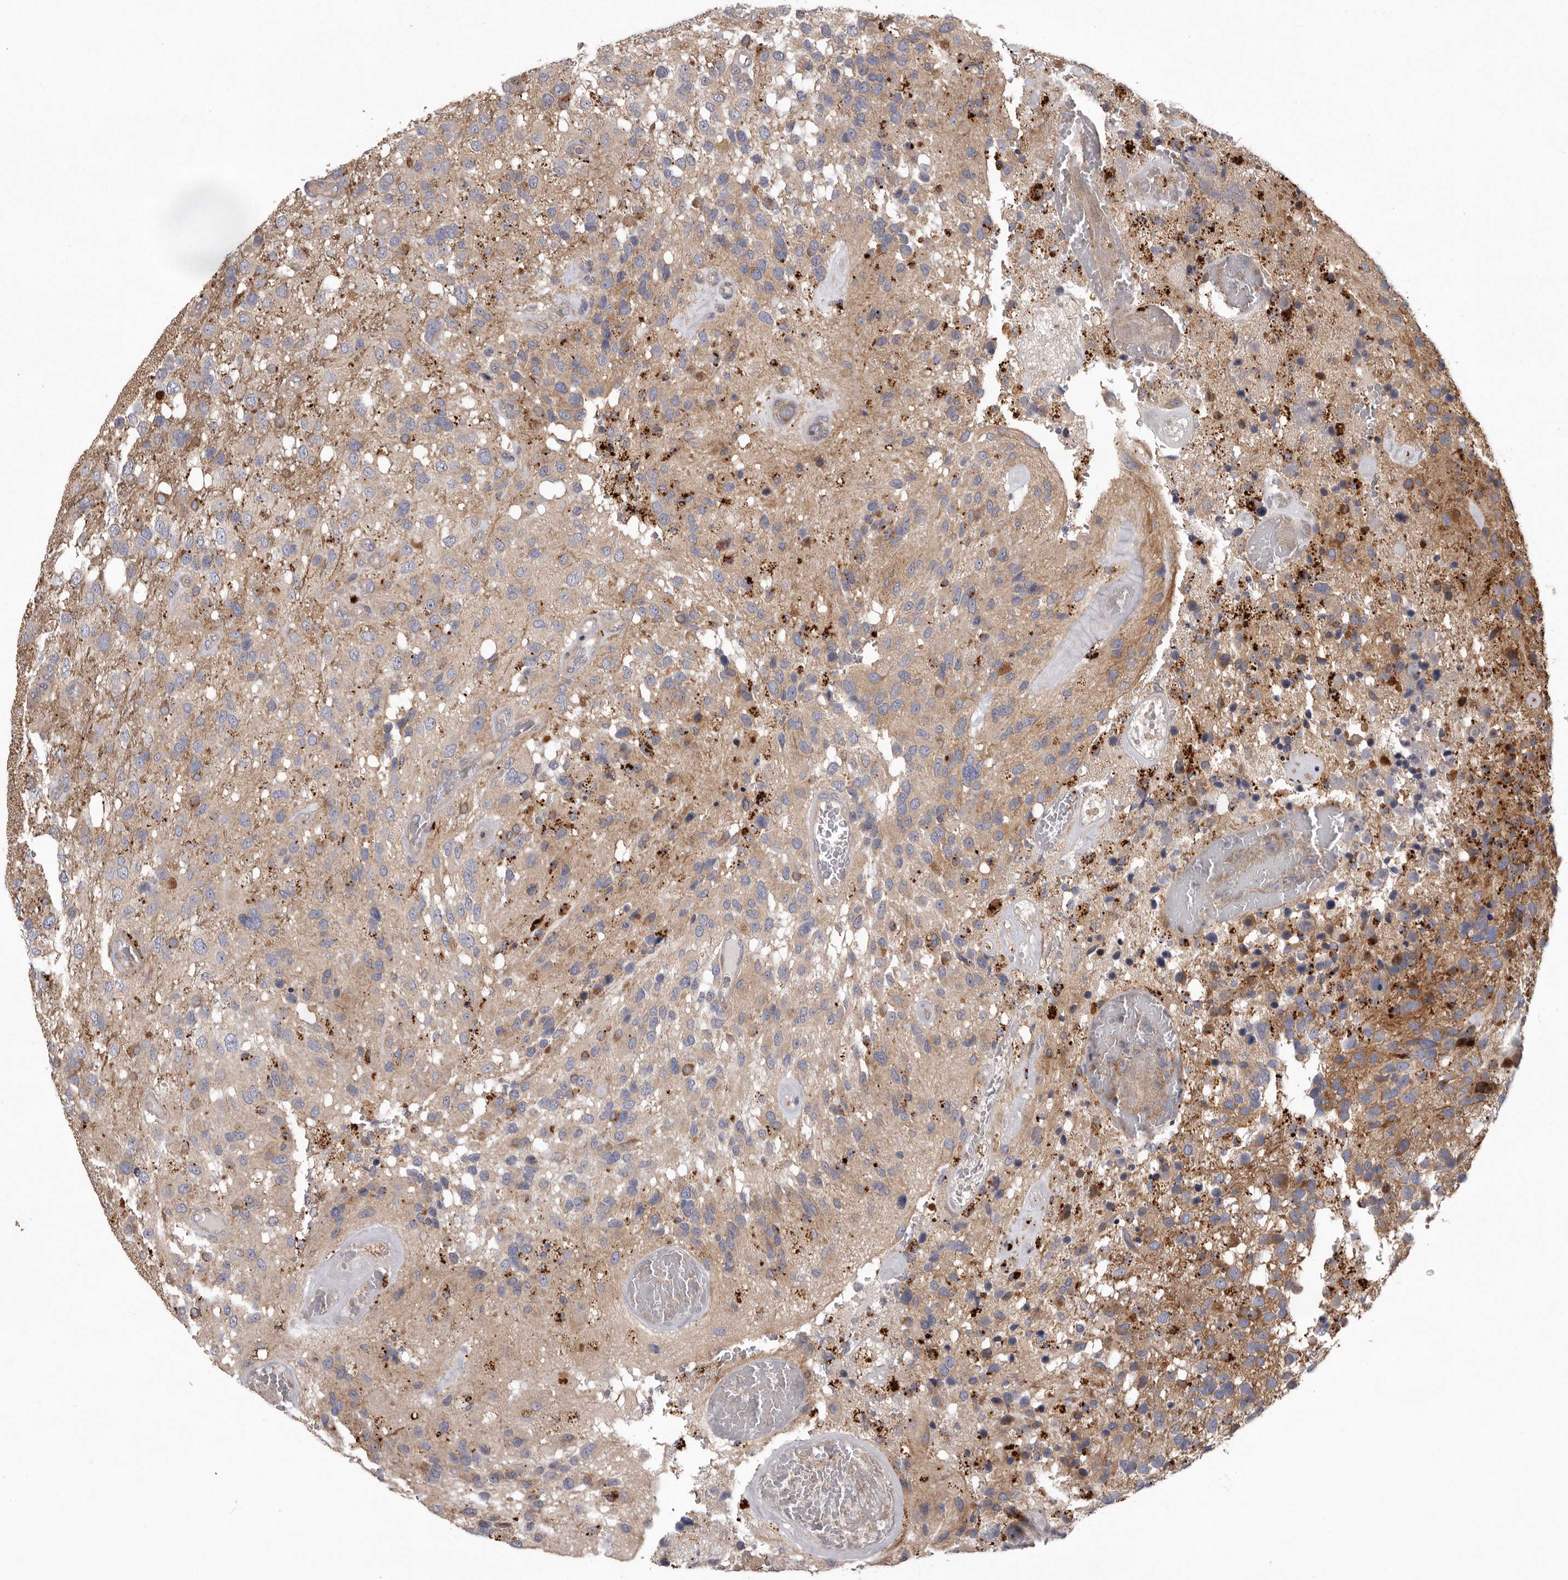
{"staining": {"intensity": "moderate", "quantity": "<25%", "location": "cytoplasmic/membranous"}, "tissue": "glioma", "cell_type": "Tumor cells", "image_type": "cancer", "snomed": [{"axis": "morphology", "description": "Glioma, malignant, High grade"}, {"axis": "topography", "description": "Brain"}], "caption": "Immunohistochemistry (IHC) histopathology image of neoplastic tissue: human glioma stained using immunohistochemistry displays low levels of moderate protein expression localized specifically in the cytoplasmic/membranous of tumor cells, appearing as a cytoplasmic/membranous brown color.", "gene": "WDR47", "patient": {"sex": "female", "age": 58}}